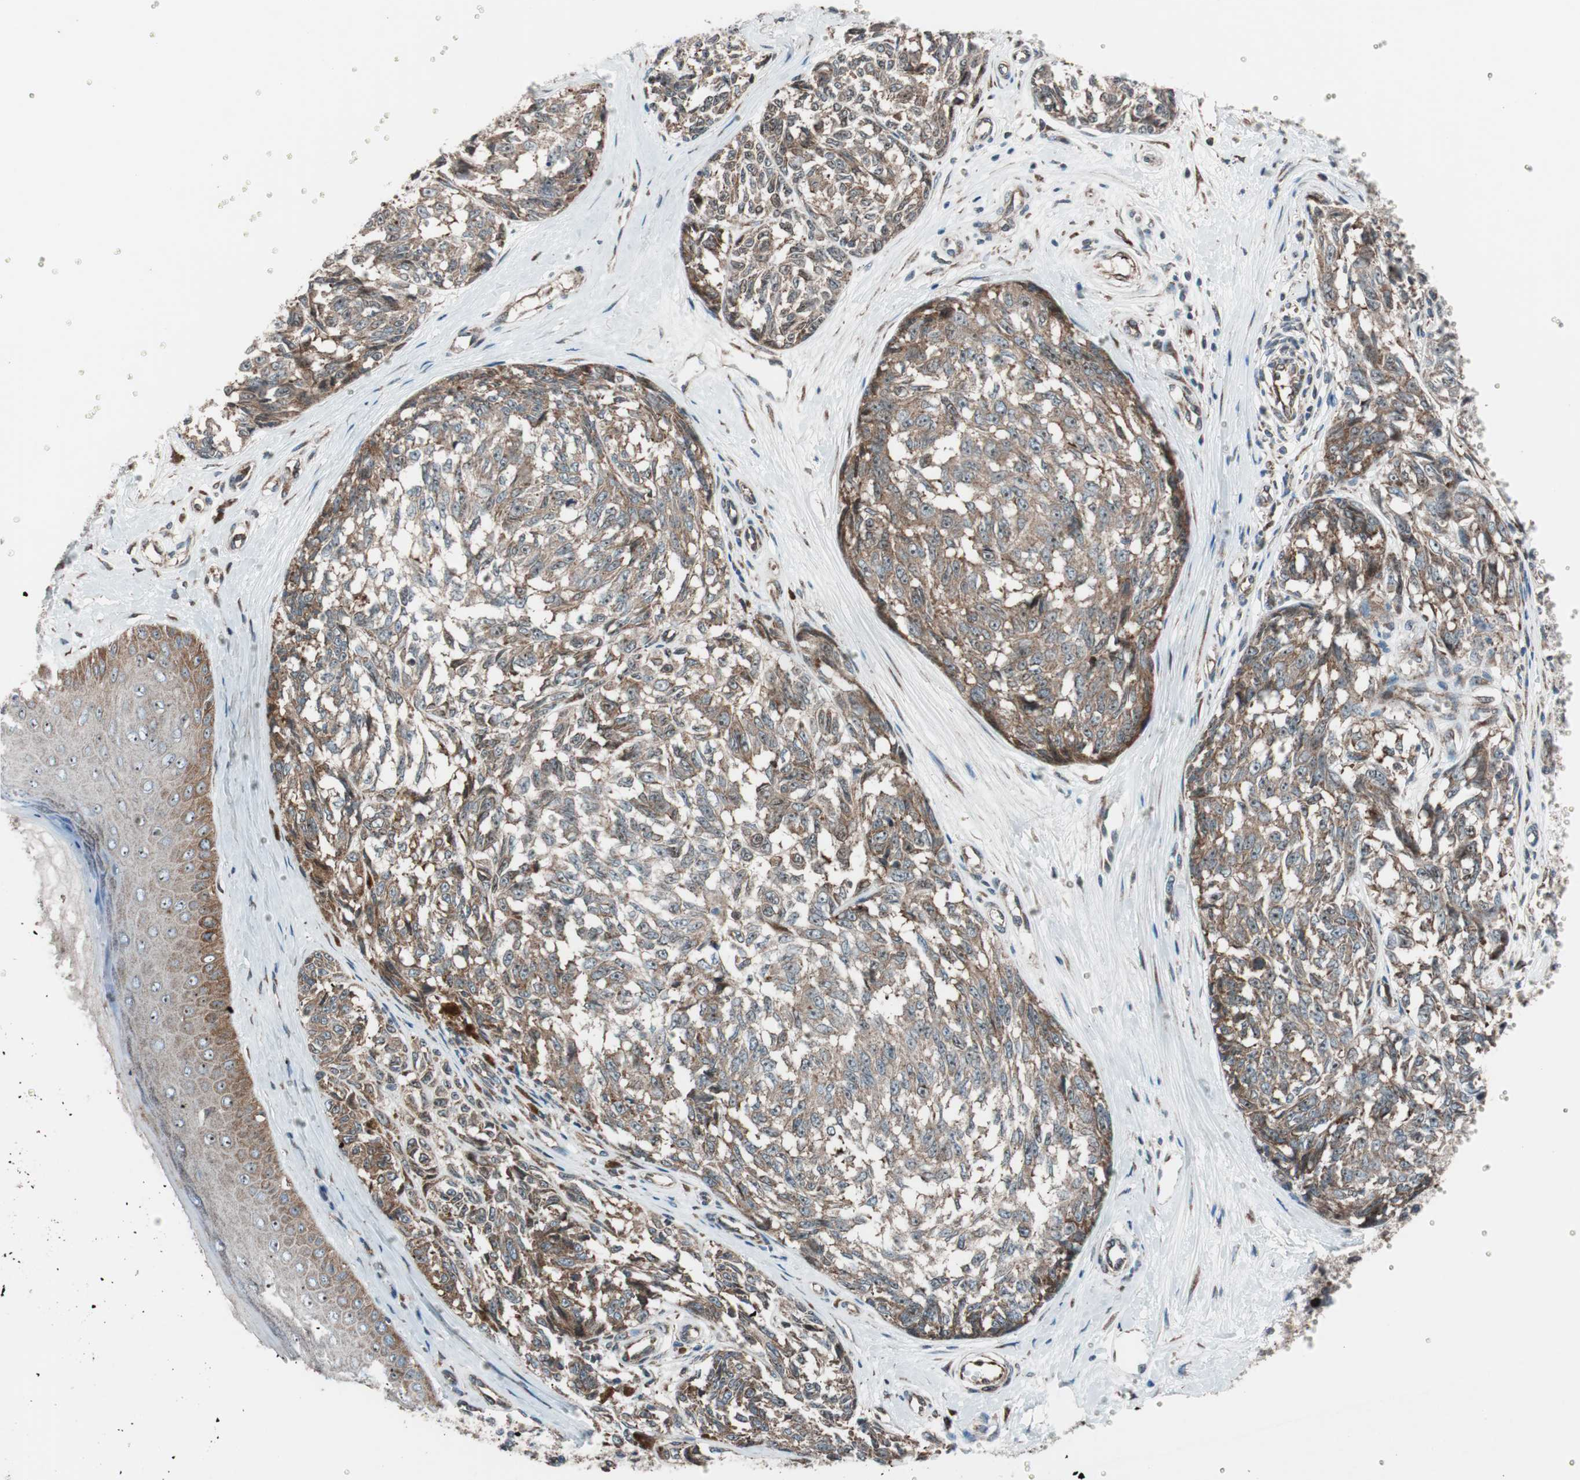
{"staining": {"intensity": "moderate", "quantity": ">75%", "location": "cytoplasmic/membranous"}, "tissue": "melanoma", "cell_type": "Tumor cells", "image_type": "cancer", "snomed": [{"axis": "morphology", "description": "Malignant melanoma, NOS"}, {"axis": "topography", "description": "Skin"}], "caption": "Protein analysis of melanoma tissue exhibits moderate cytoplasmic/membranous positivity in about >75% of tumor cells.", "gene": "CCL14", "patient": {"sex": "female", "age": 64}}